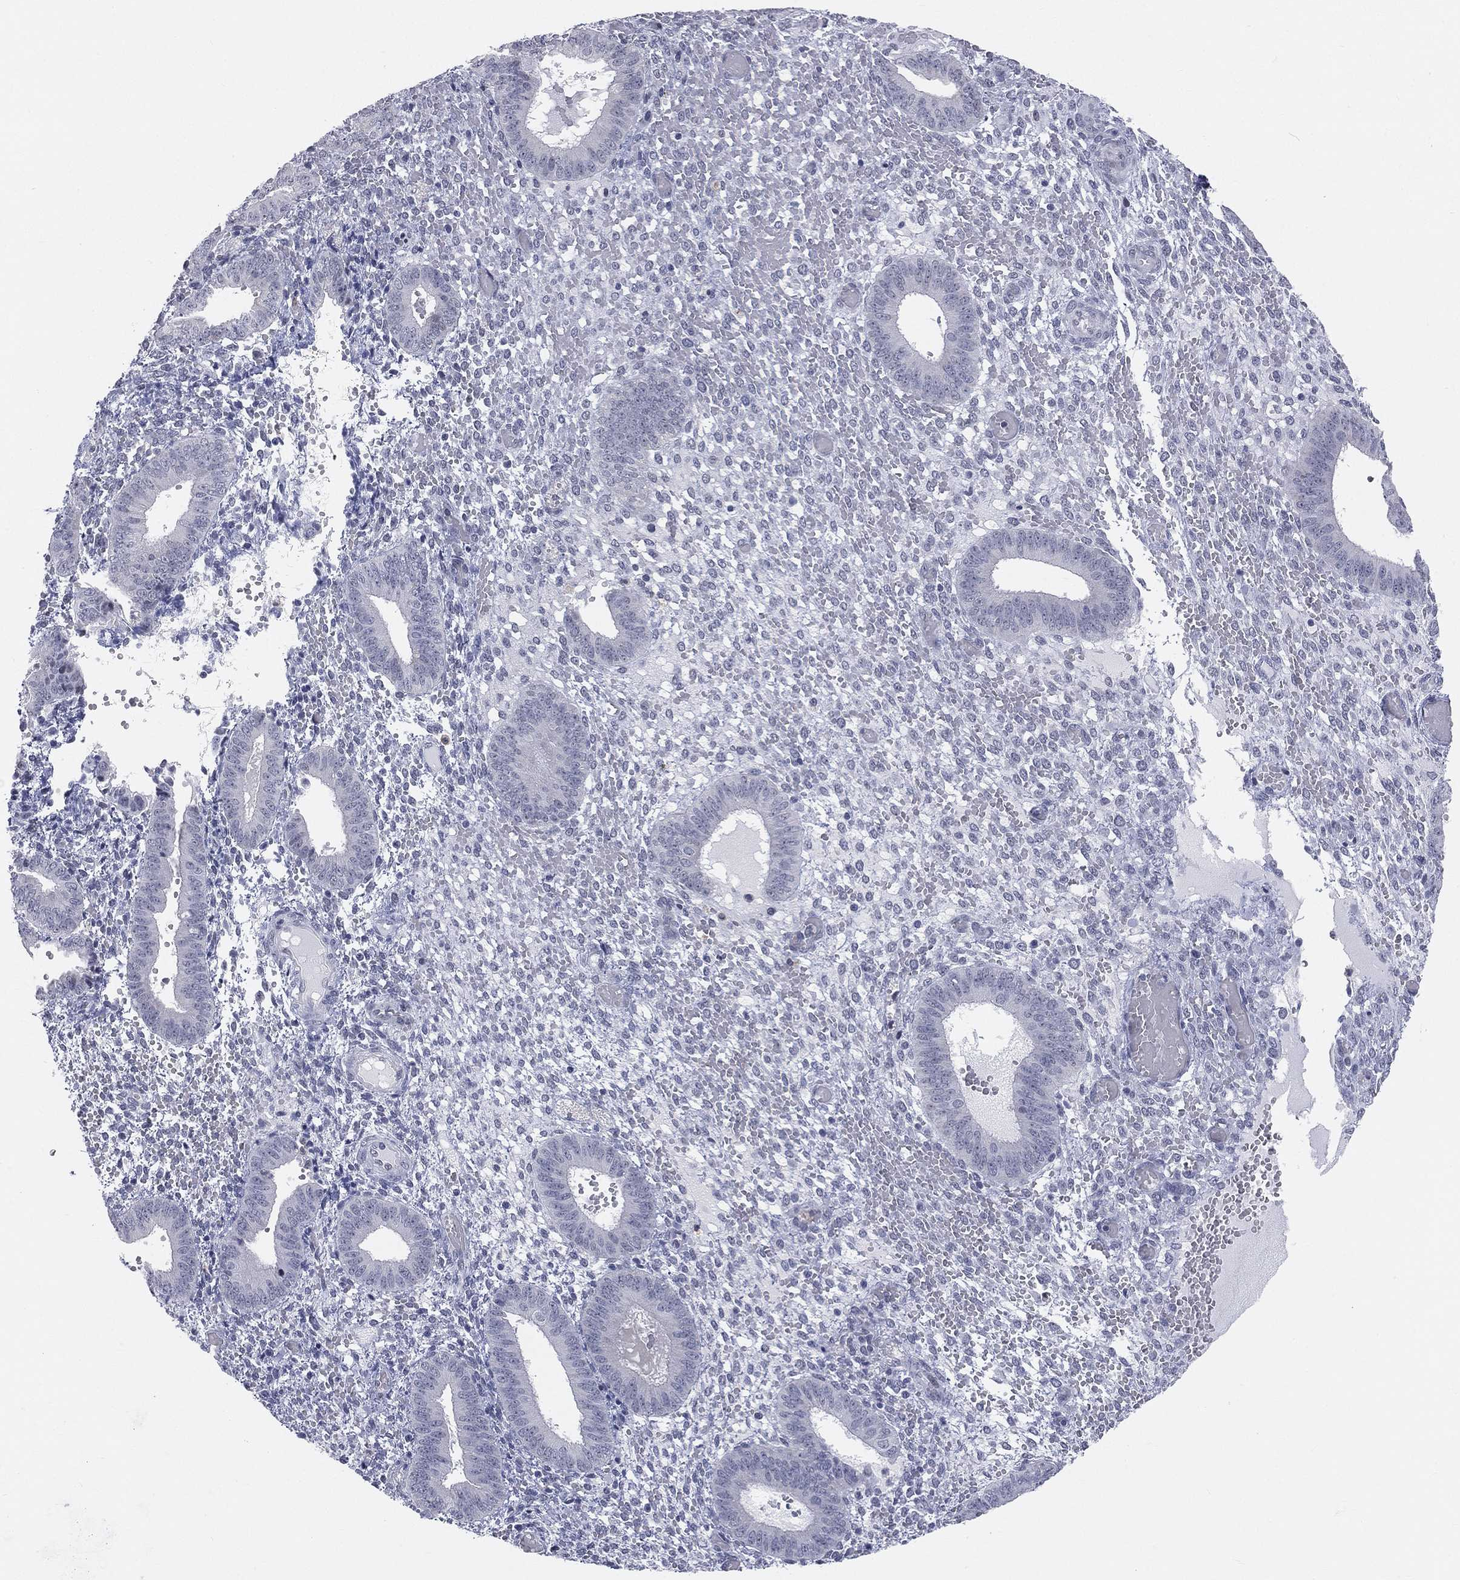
{"staining": {"intensity": "negative", "quantity": "none", "location": "none"}, "tissue": "endometrium", "cell_type": "Cells in endometrial stroma", "image_type": "normal", "snomed": [{"axis": "morphology", "description": "Normal tissue, NOS"}, {"axis": "topography", "description": "Endometrium"}], "caption": "Image shows no protein positivity in cells in endometrial stroma of benign endometrium. (DAB (3,3'-diaminobenzidine) IHC with hematoxylin counter stain).", "gene": "CD22", "patient": {"sex": "female", "age": 42}}